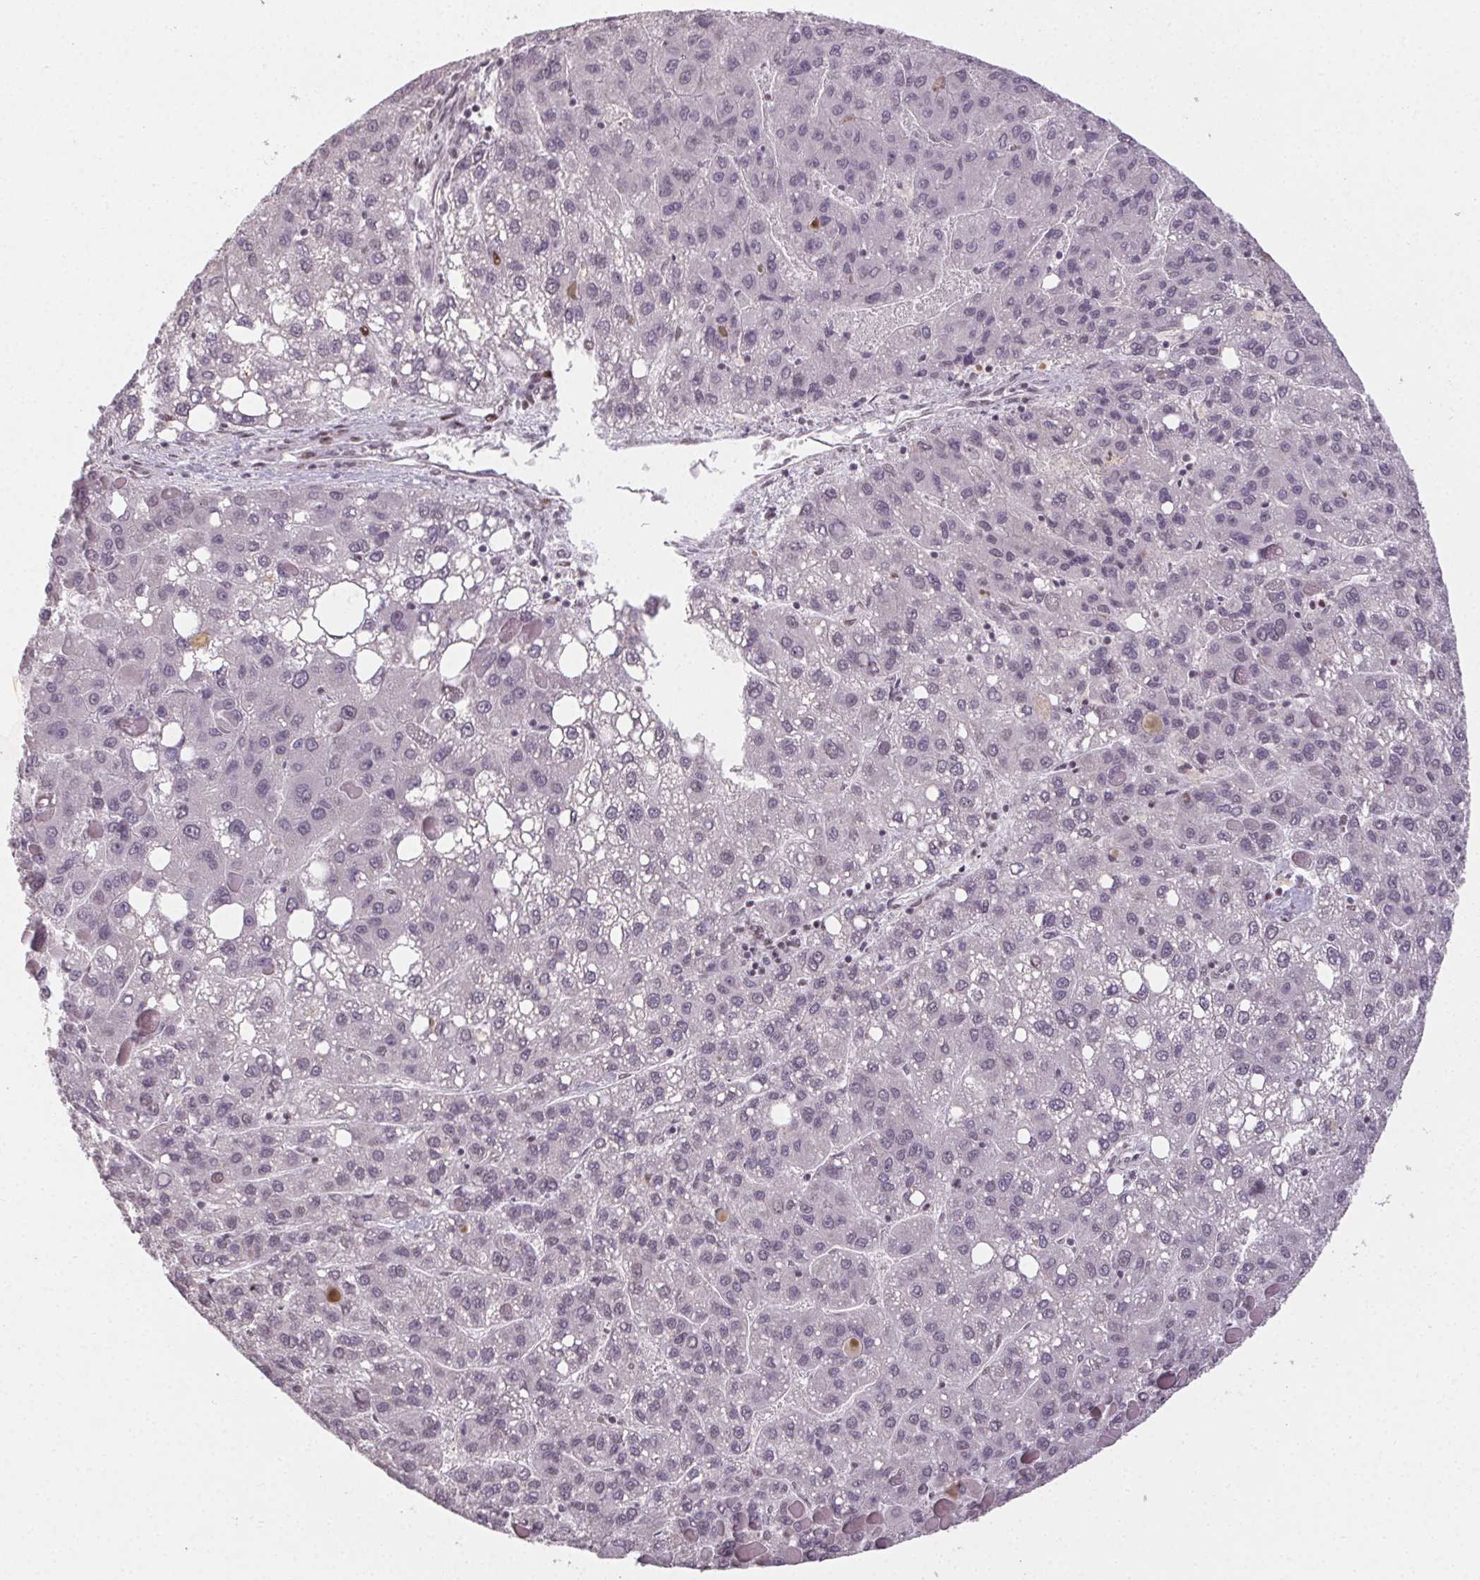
{"staining": {"intensity": "negative", "quantity": "none", "location": "none"}, "tissue": "liver cancer", "cell_type": "Tumor cells", "image_type": "cancer", "snomed": [{"axis": "morphology", "description": "Carcinoma, Hepatocellular, NOS"}, {"axis": "topography", "description": "Liver"}], "caption": "A high-resolution histopathology image shows IHC staining of hepatocellular carcinoma (liver), which reveals no significant positivity in tumor cells.", "gene": "KMT2A", "patient": {"sex": "female", "age": 82}}